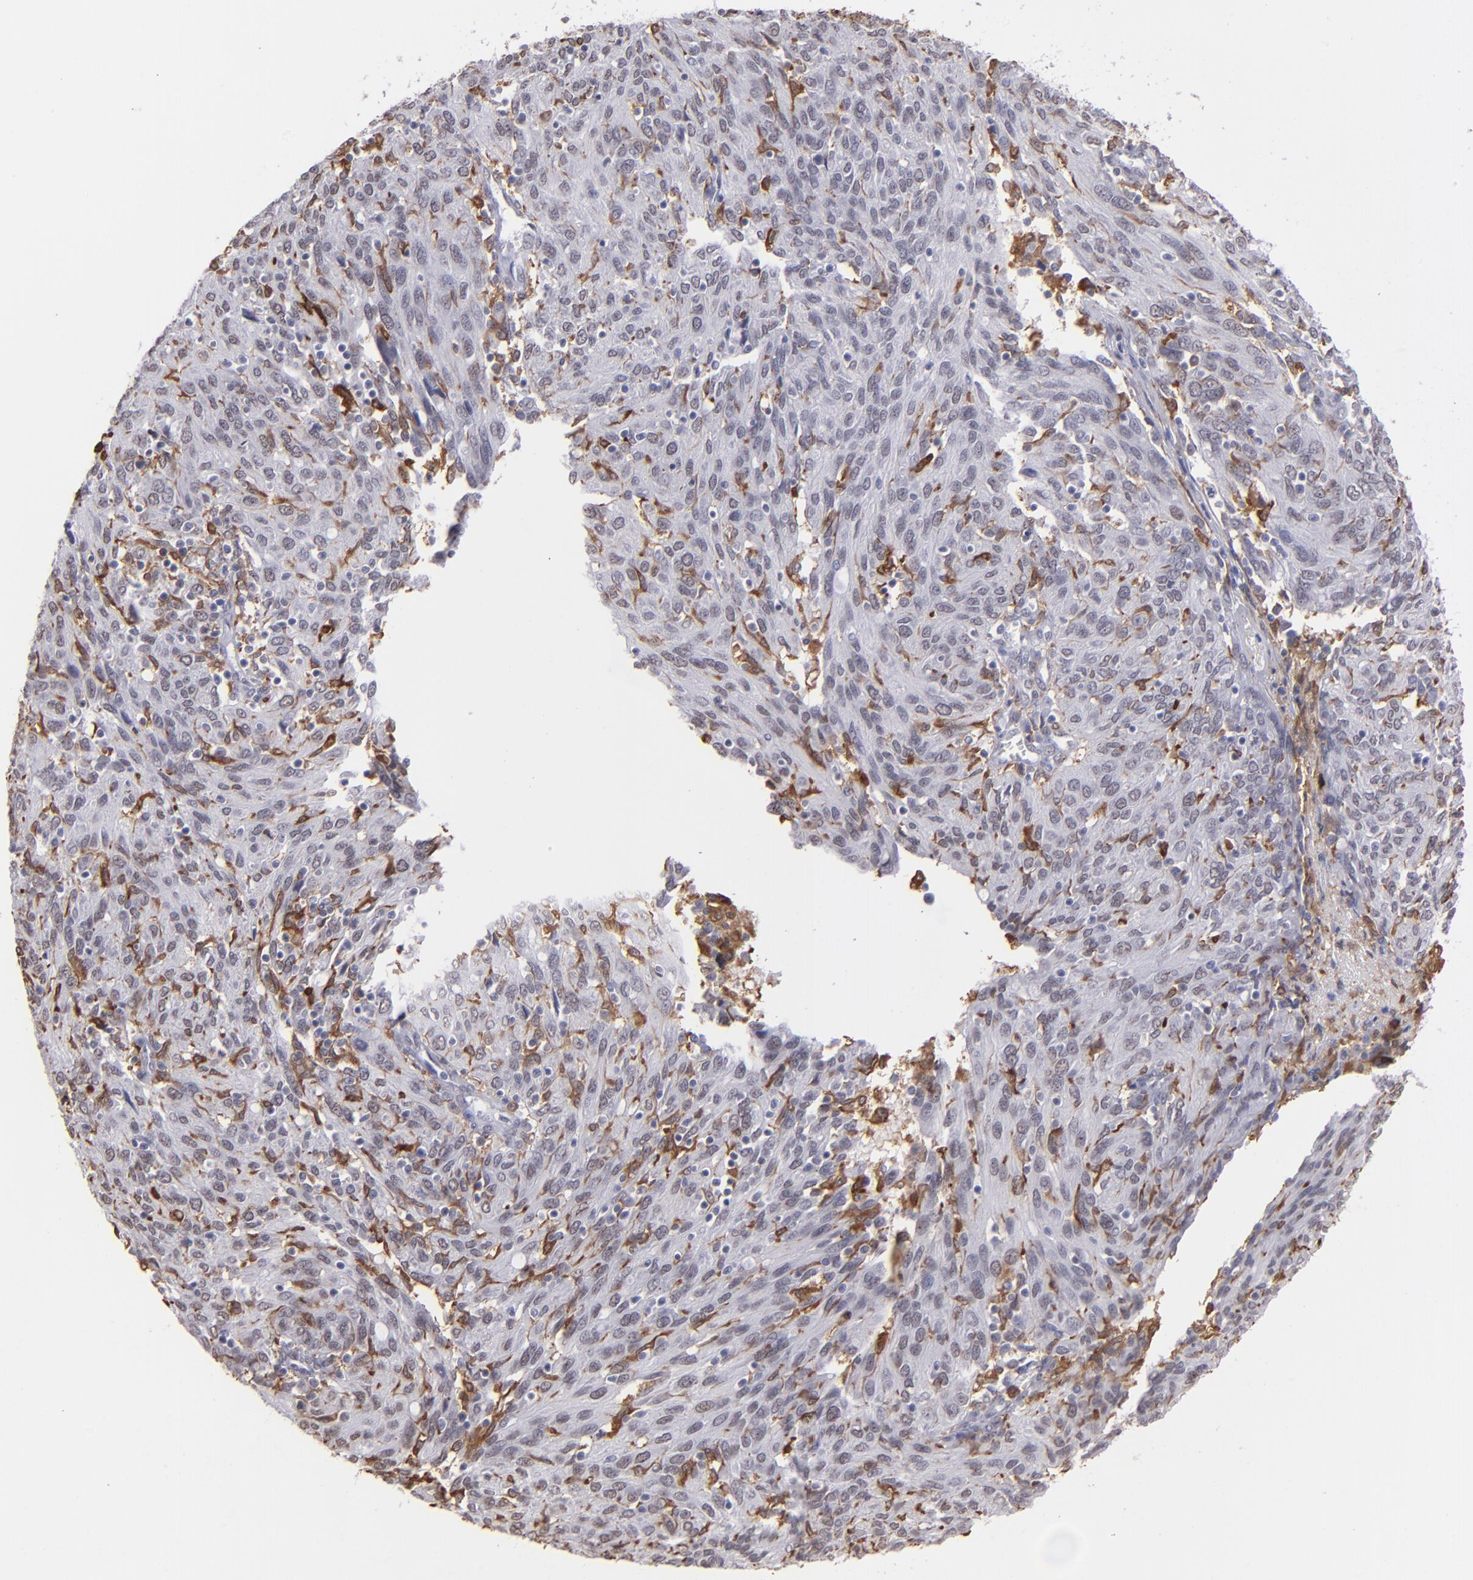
{"staining": {"intensity": "negative", "quantity": "none", "location": "none"}, "tissue": "ovarian cancer", "cell_type": "Tumor cells", "image_type": "cancer", "snomed": [{"axis": "morphology", "description": "Carcinoma, endometroid"}, {"axis": "topography", "description": "Ovary"}], "caption": "Image shows no protein expression in tumor cells of ovarian cancer tissue.", "gene": "NCF2", "patient": {"sex": "female", "age": 50}}